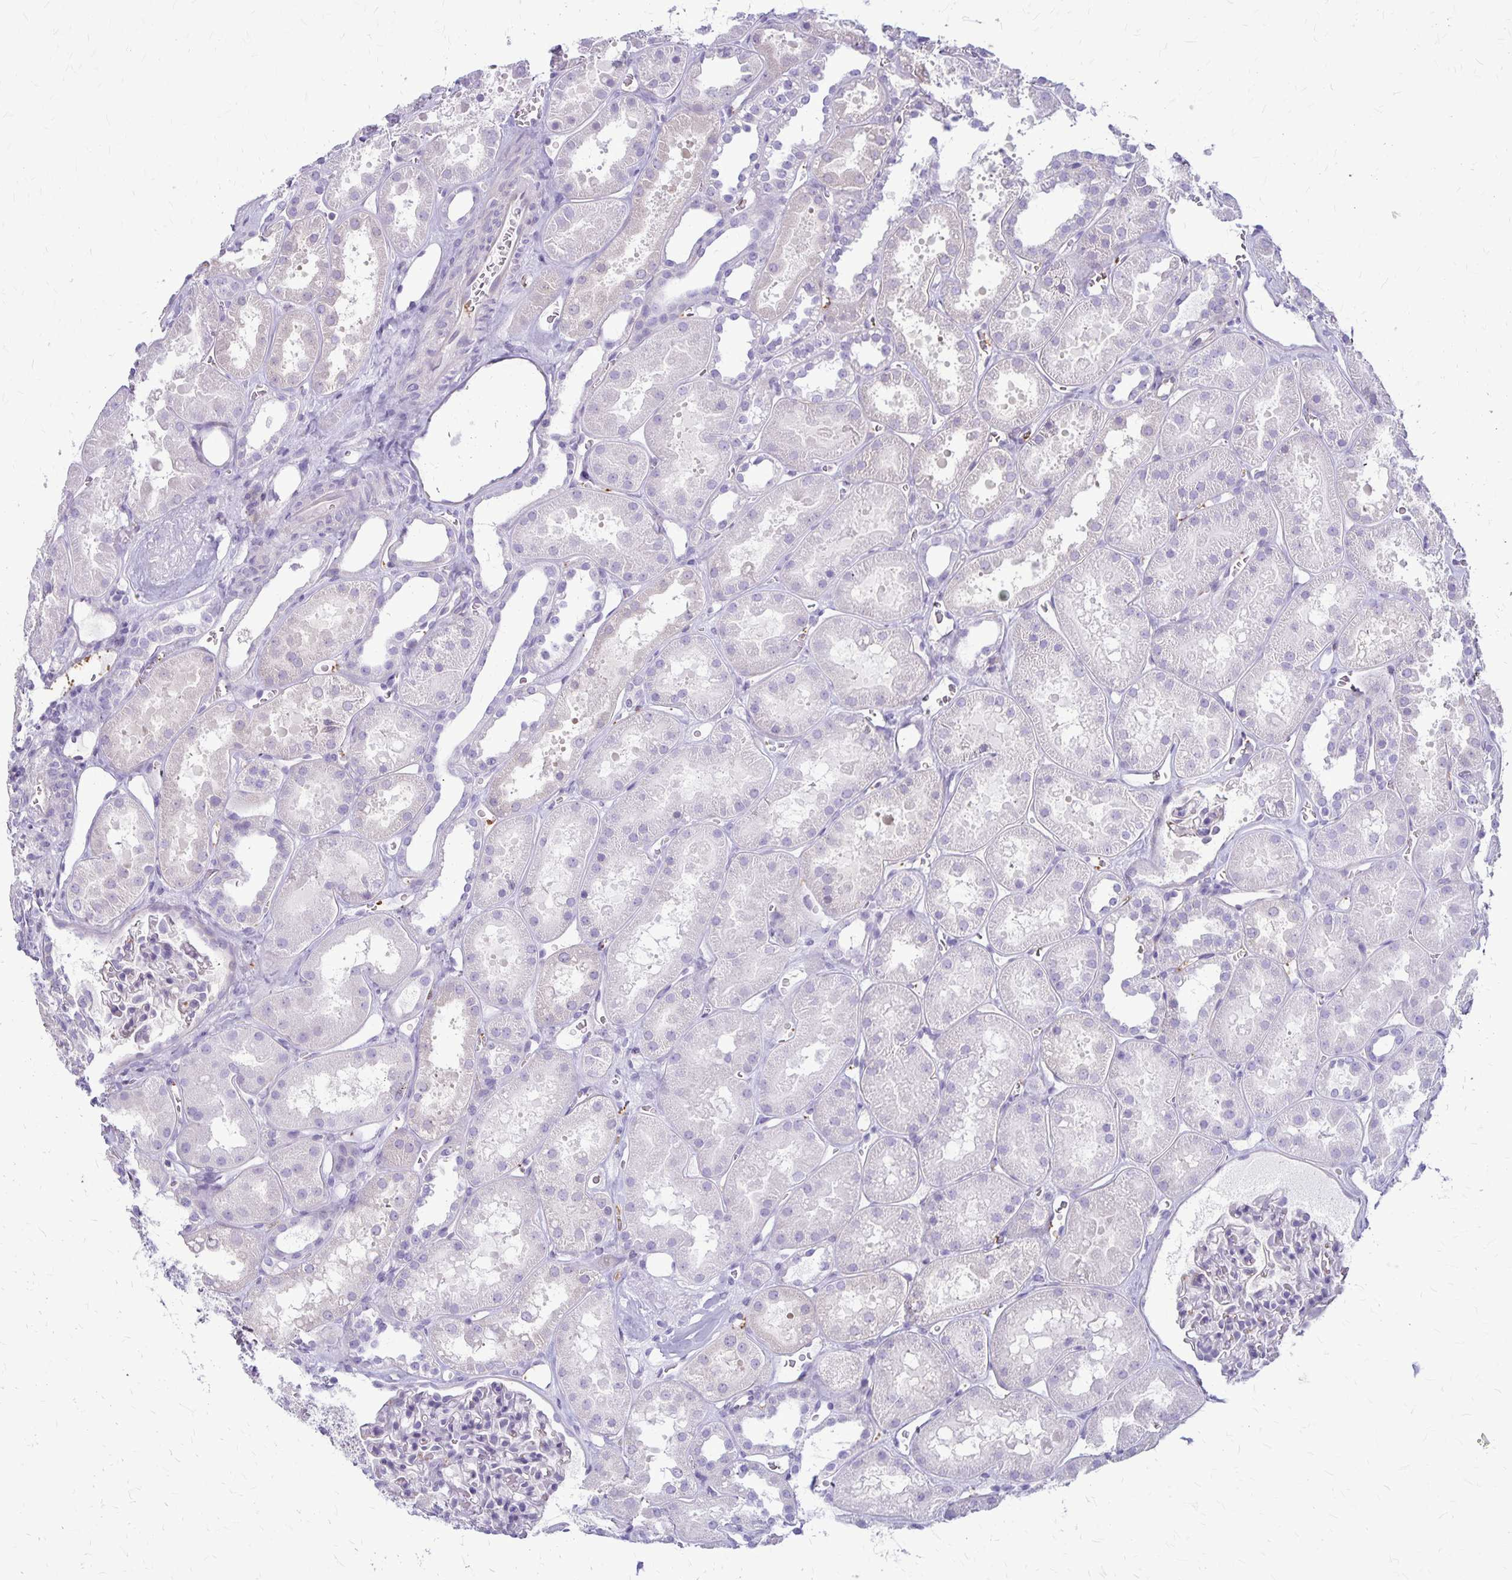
{"staining": {"intensity": "negative", "quantity": "none", "location": "none"}, "tissue": "kidney", "cell_type": "Cells in glomeruli", "image_type": "normal", "snomed": [{"axis": "morphology", "description": "Normal tissue, NOS"}, {"axis": "topography", "description": "Kidney"}], "caption": "This is an IHC histopathology image of benign kidney. There is no staining in cells in glomeruli.", "gene": "GP9", "patient": {"sex": "female", "age": 41}}